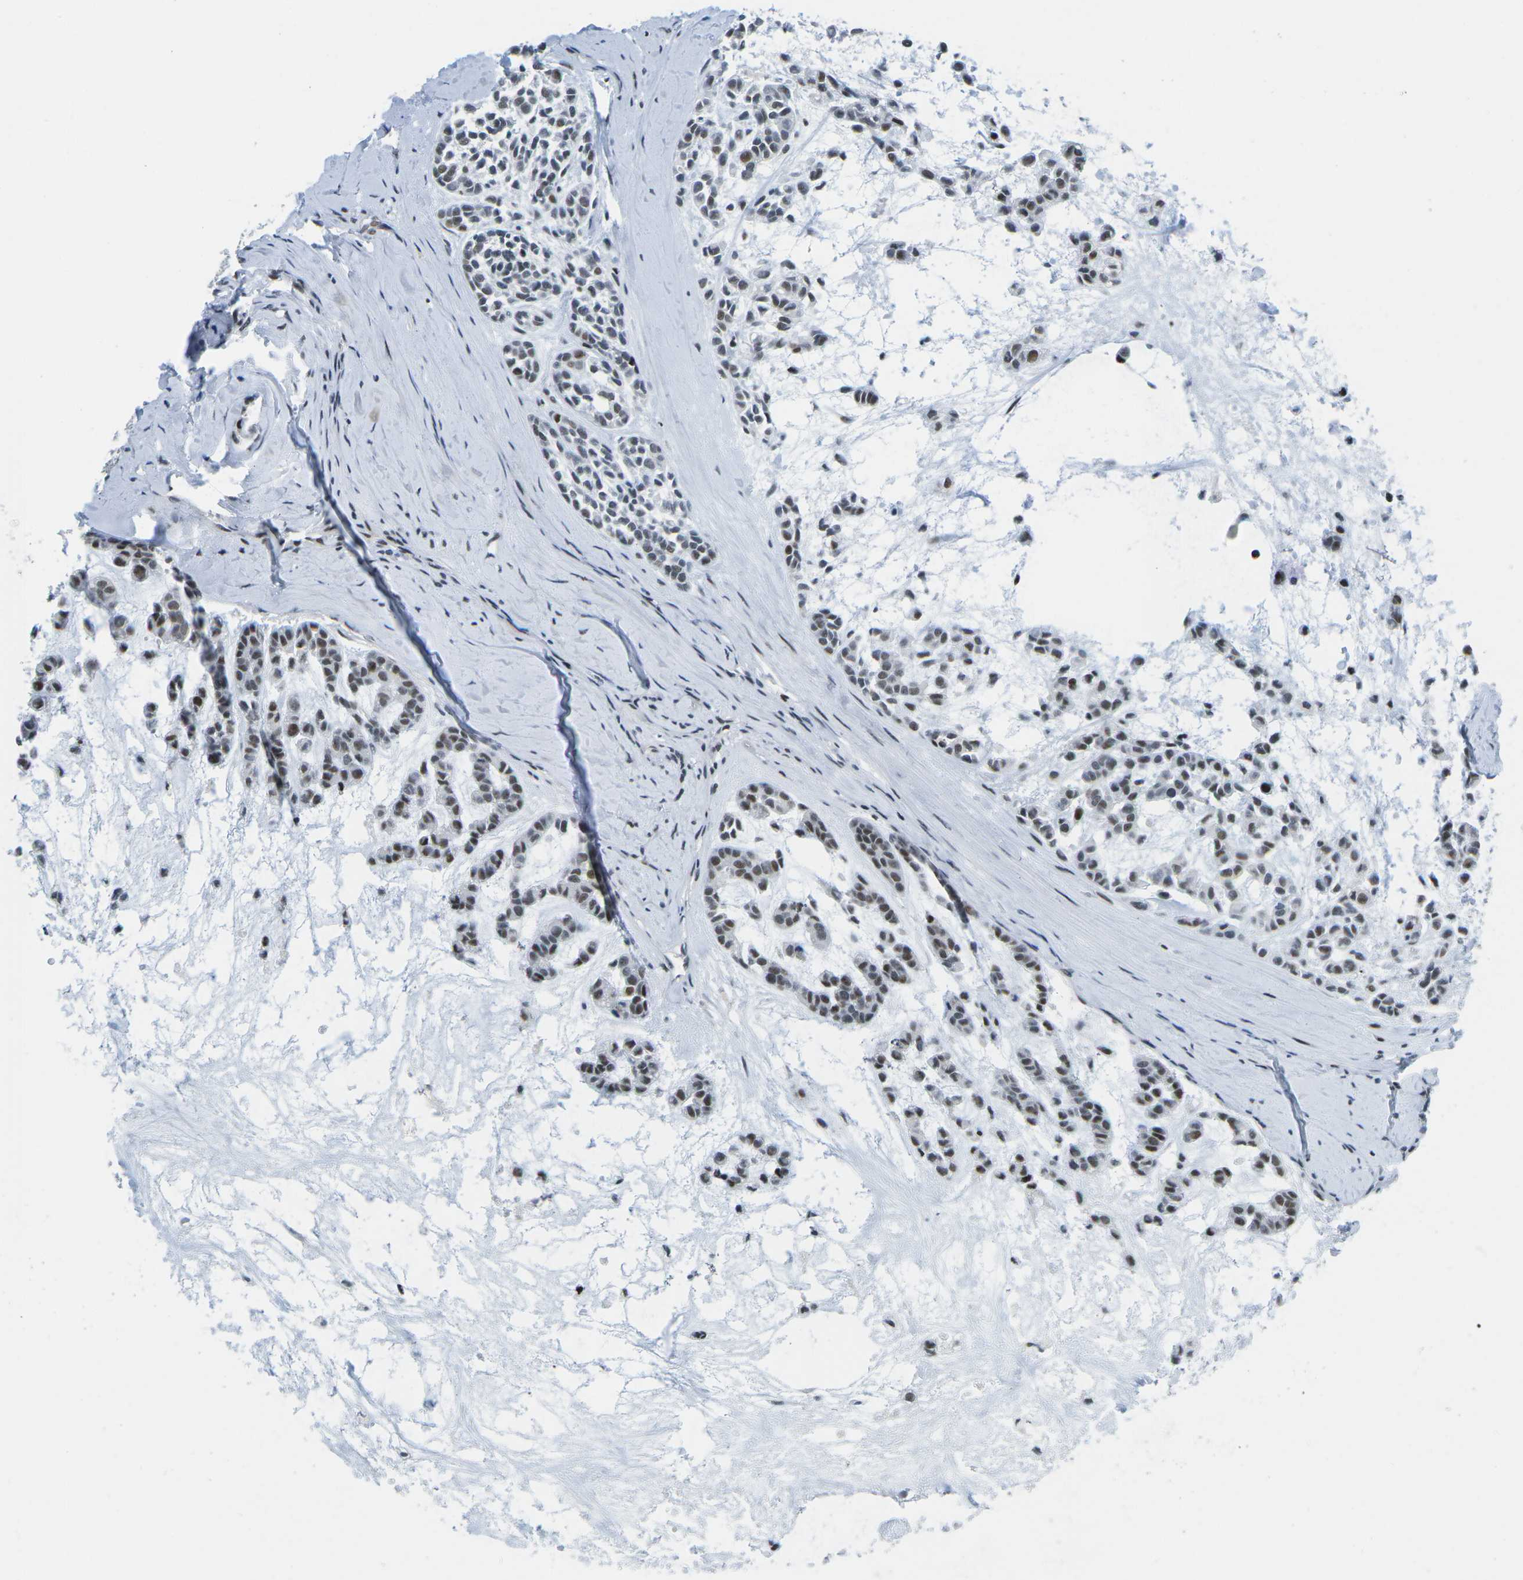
{"staining": {"intensity": "weak", "quantity": ">75%", "location": "nuclear"}, "tissue": "head and neck cancer", "cell_type": "Tumor cells", "image_type": "cancer", "snomed": [{"axis": "morphology", "description": "Adenocarcinoma, NOS"}, {"axis": "morphology", "description": "Adenoma, NOS"}, {"axis": "topography", "description": "Head-Neck"}], "caption": "Adenoma (head and neck) was stained to show a protein in brown. There is low levels of weak nuclear positivity in approximately >75% of tumor cells.", "gene": "PRPF8", "patient": {"sex": "female", "age": 55}}